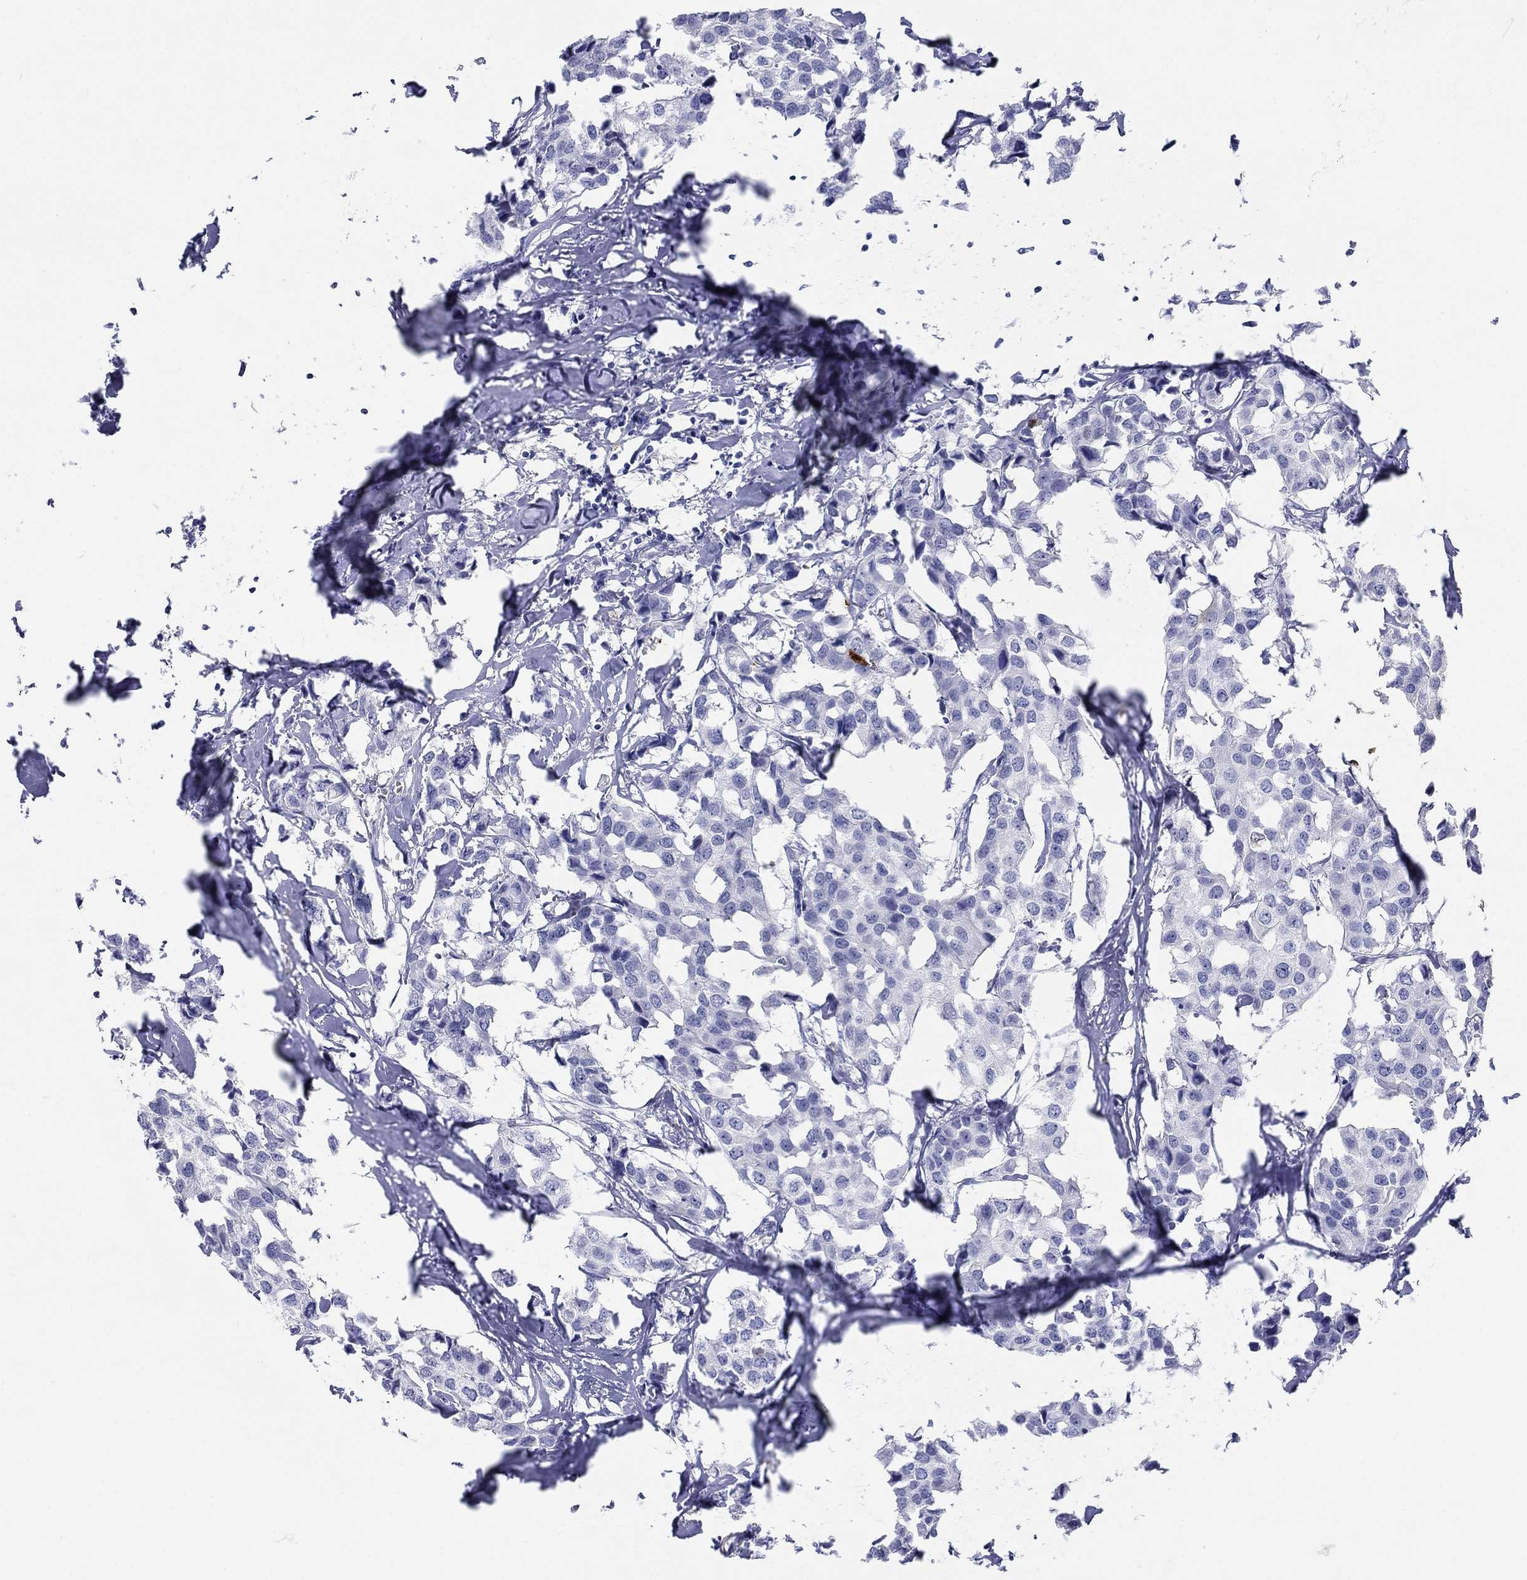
{"staining": {"intensity": "negative", "quantity": "none", "location": "none"}, "tissue": "breast cancer", "cell_type": "Tumor cells", "image_type": "cancer", "snomed": [{"axis": "morphology", "description": "Duct carcinoma"}, {"axis": "topography", "description": "Breast"}], "caption": "Immunohistochemical staining of breast invasive ductal carcinoma shows no significant positivity in tumor cells.", "gene": "AKR1C2", "patient": {"sex": "female", "age": 80}}